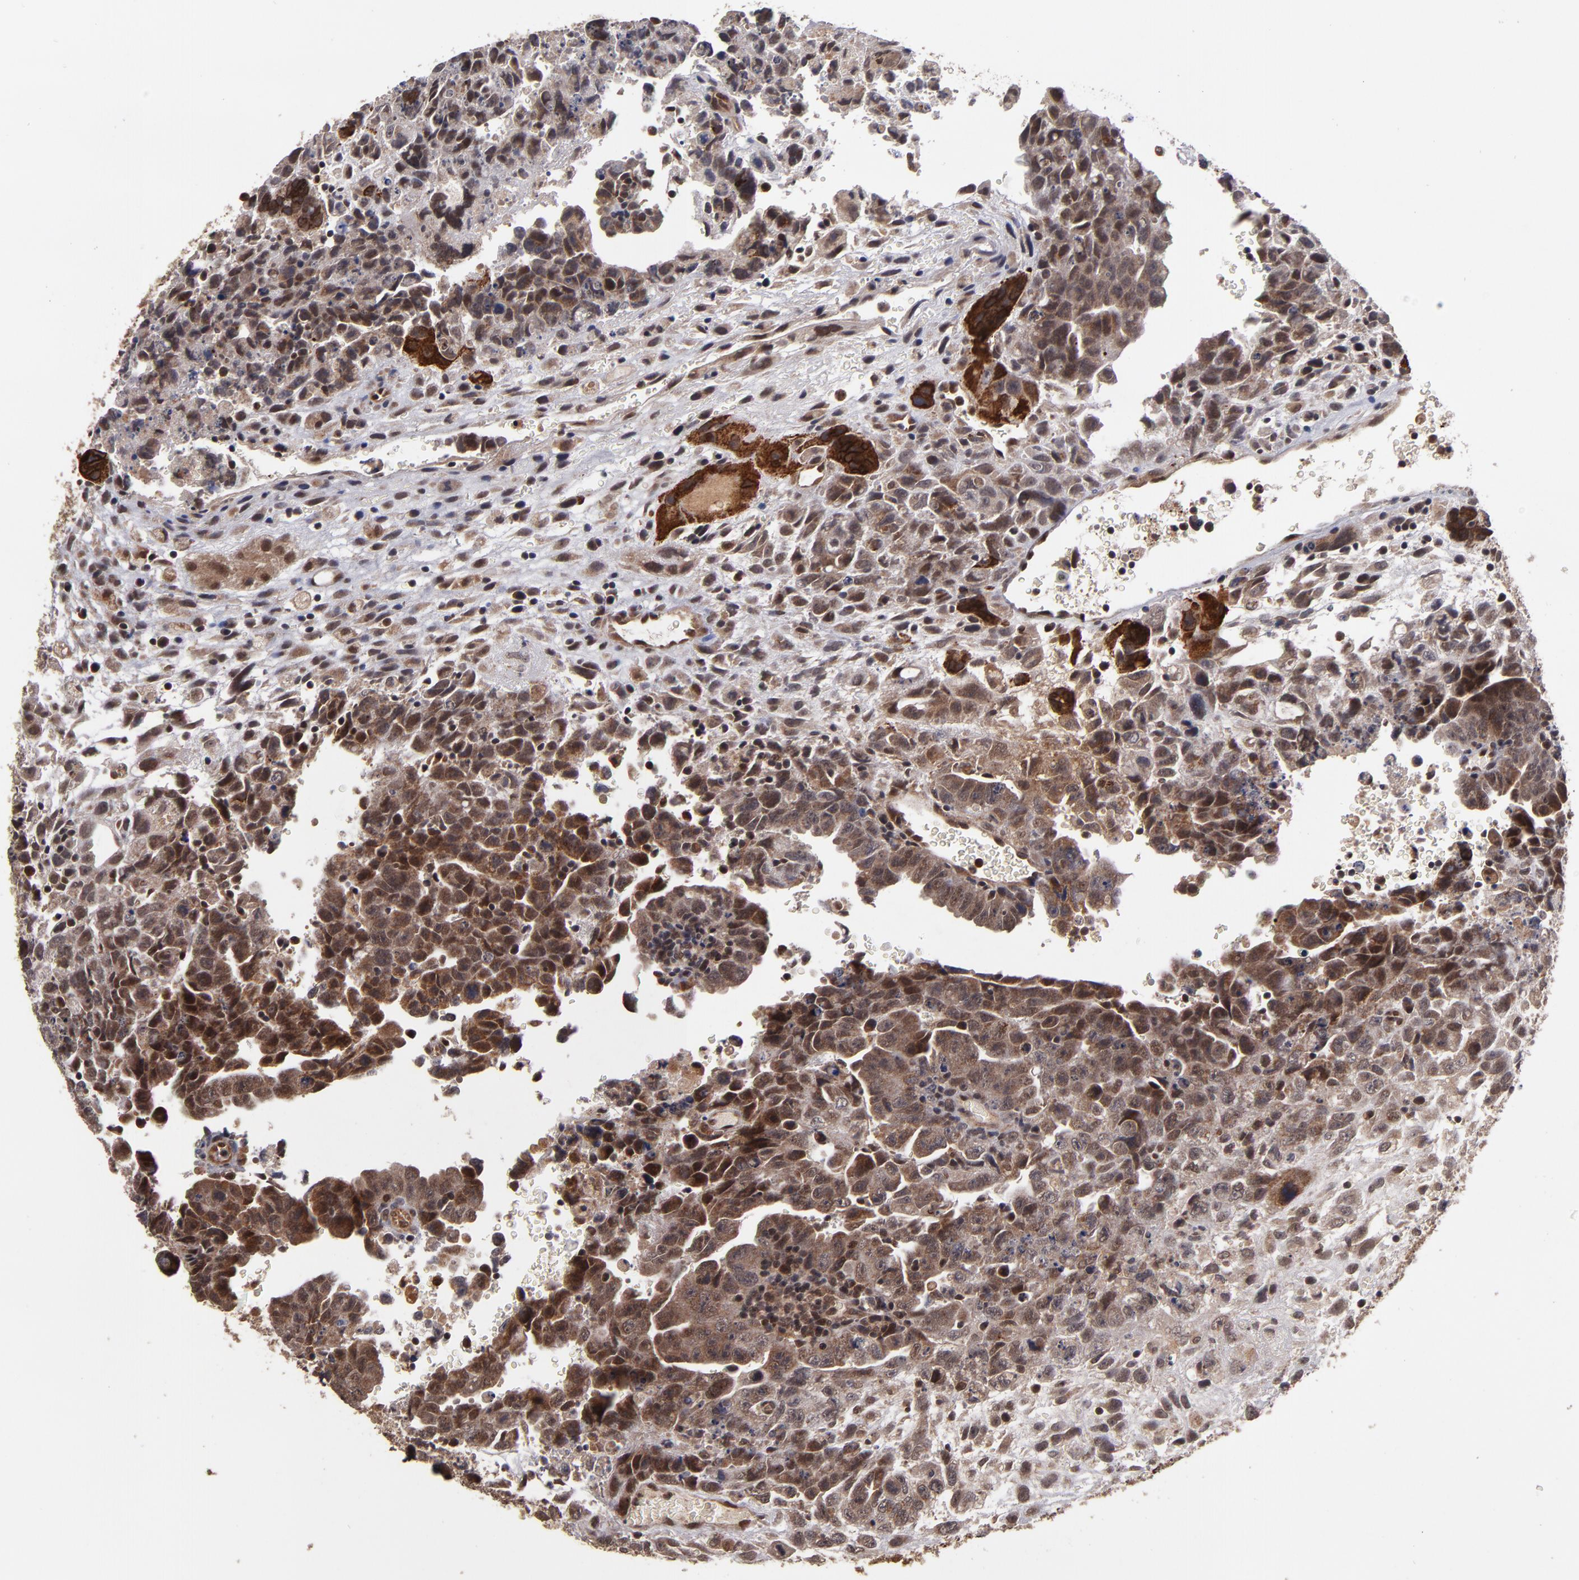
{"staining": {"intensity": "strong", "quantity": "<25%", "location": "cytoplasmic/membranous"}, "tissue": "testis cancer", "cell_type": "Tumor cells", "image_type": "cancer", "snomed": [{"axis": "morphology", "description": "Carcinoma, Embryonal, NOS"}, {"axis": "topography", "description": "Testis"}], "caption": "A brown stain highlights strong cytoplasmic/membranous expression of a protein in embryonal carcinoma (testis) tumor cells.", "gene": "CUL5", "patient": {"sex": "male", "age": 28}}